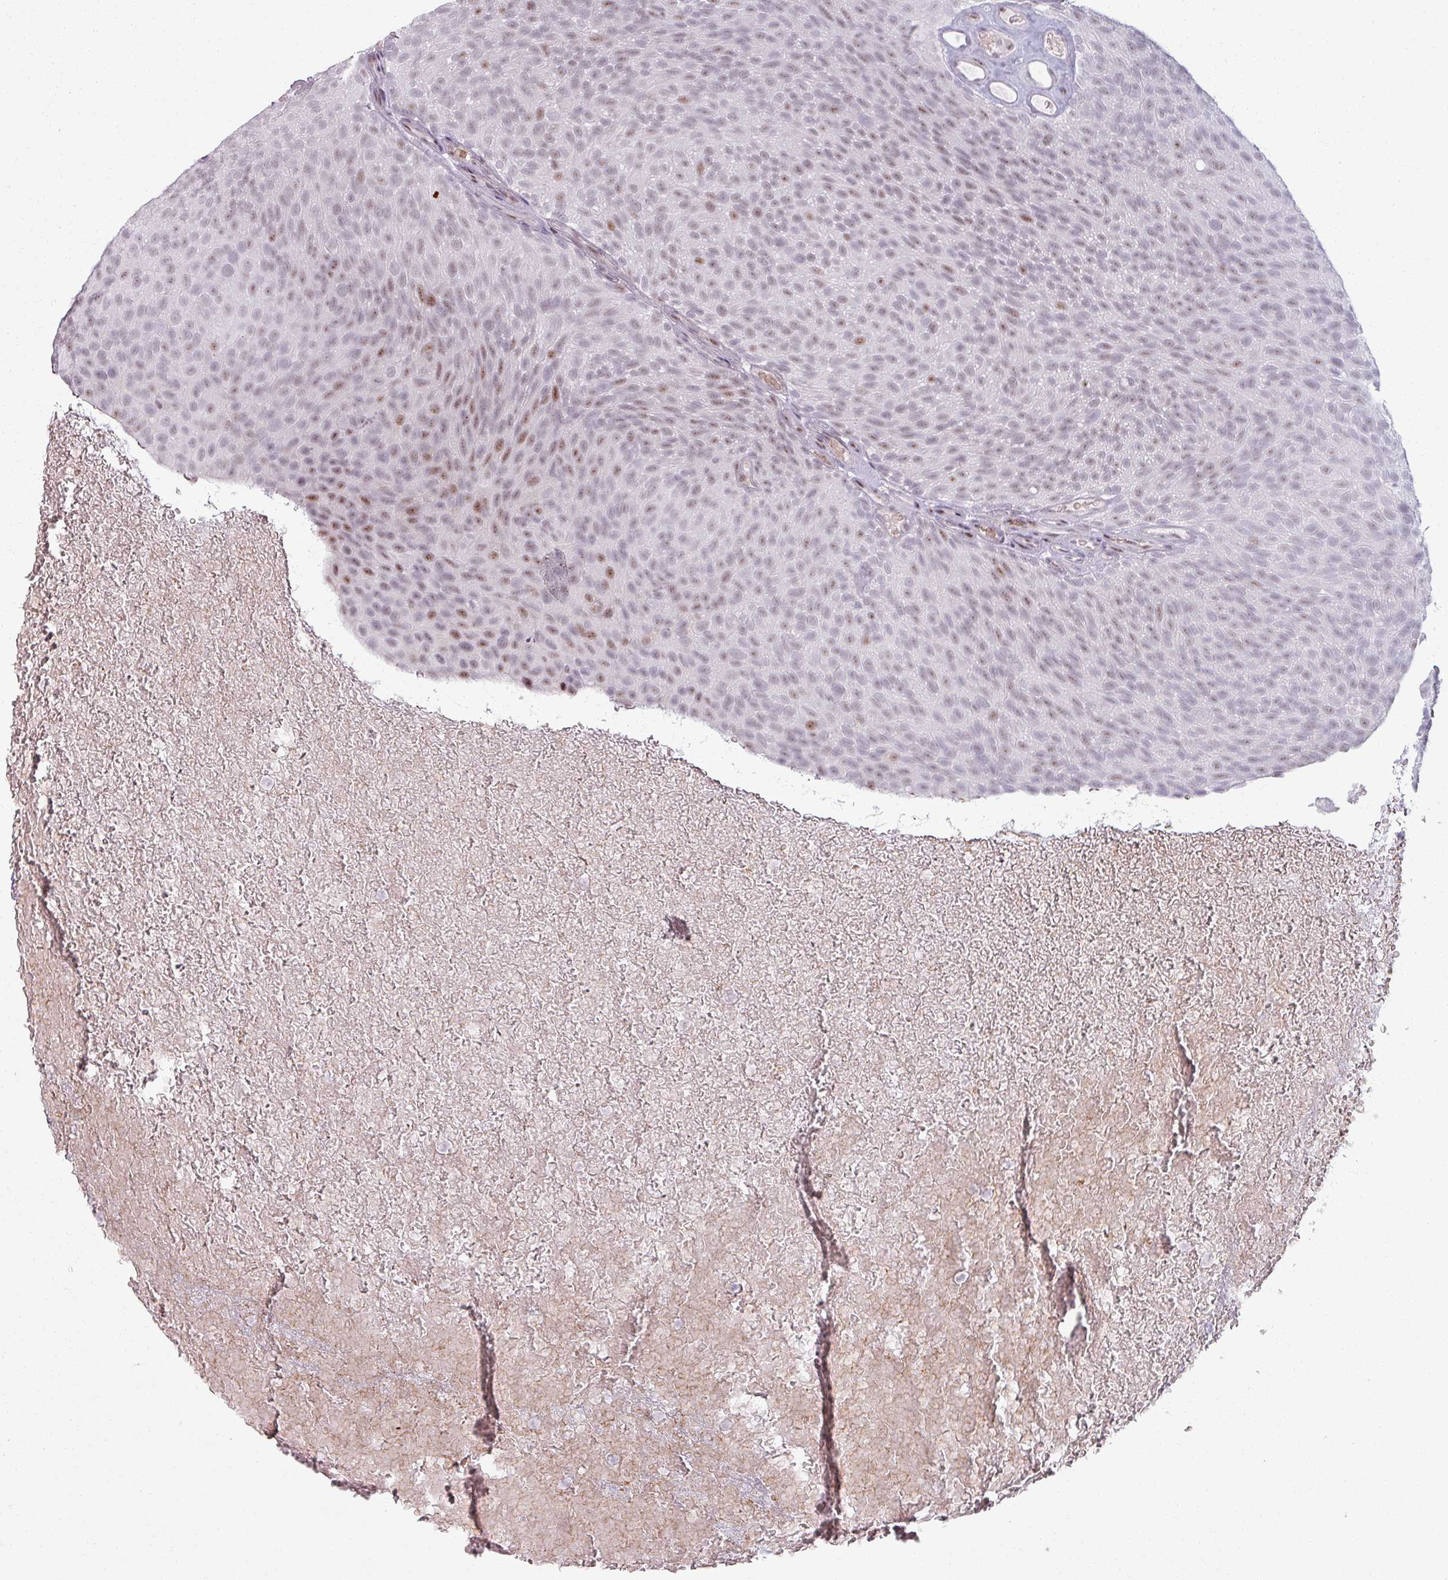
{"staining": {"intensity": "moderate", "quantity": "25%-75%", "location": "nuclear"}, "tissue": "urothelial cancer", "cell_type": "Tumor cells", "image_type": "cancer", "snomed": [{"axis": "morphology", "description": "Urothelial carcinoma, Low grade"}, {"axis": "topography", "description": "Urinary bladder"}], "caption": "IHC micrograph of human urothelial carcinoma (low-grade) stained for a protein (brown), which demonstrates medium levels of moderate nuclear positivity in about 25%-75% of tumor cells.", "gene": "NCOR1", "patient": {"sex": "male", "age": 78}}